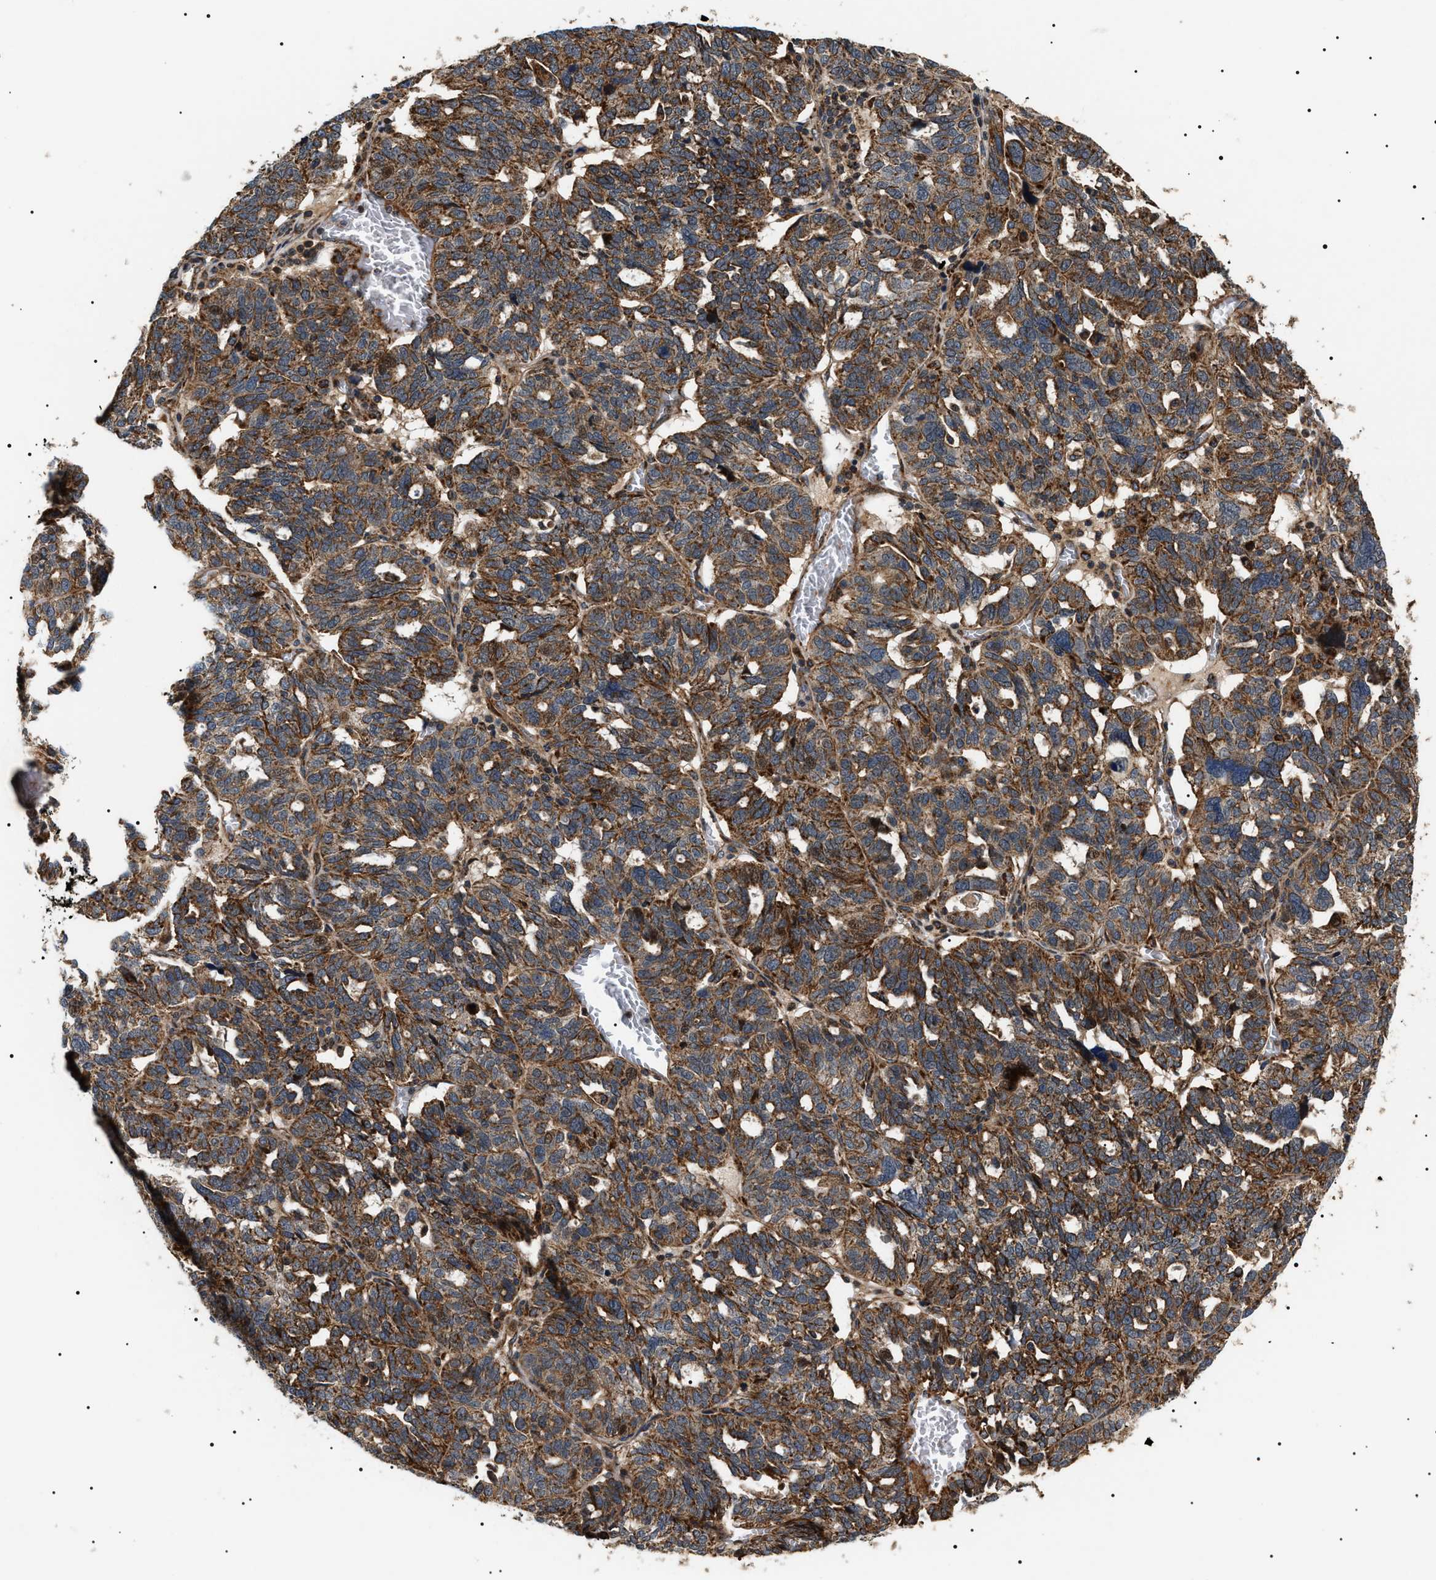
{"staining": {"intensity": "strong", "quantity": ">75%", "location": "cytoplasmic/membranous"}, "tissue": "ovarian cancer", "cell_type": "Tumor cells", "image_type": "cancer", "snomed": [{"axis": "morphology", "description": "Cystadenocarcinoma, serous, NOS"}, {"axis": "topography", "description": "Ovary"}], "caption": "Immunohistochemical staining of human ovarian cancer (serous cystadenocarcinoma) displays high levels of strong cytoplasmic/membranous positivity in approximately >75% of tumor cells.", "gene": "ZBTB26", "patient": {"sex": "female", "age": 59}}